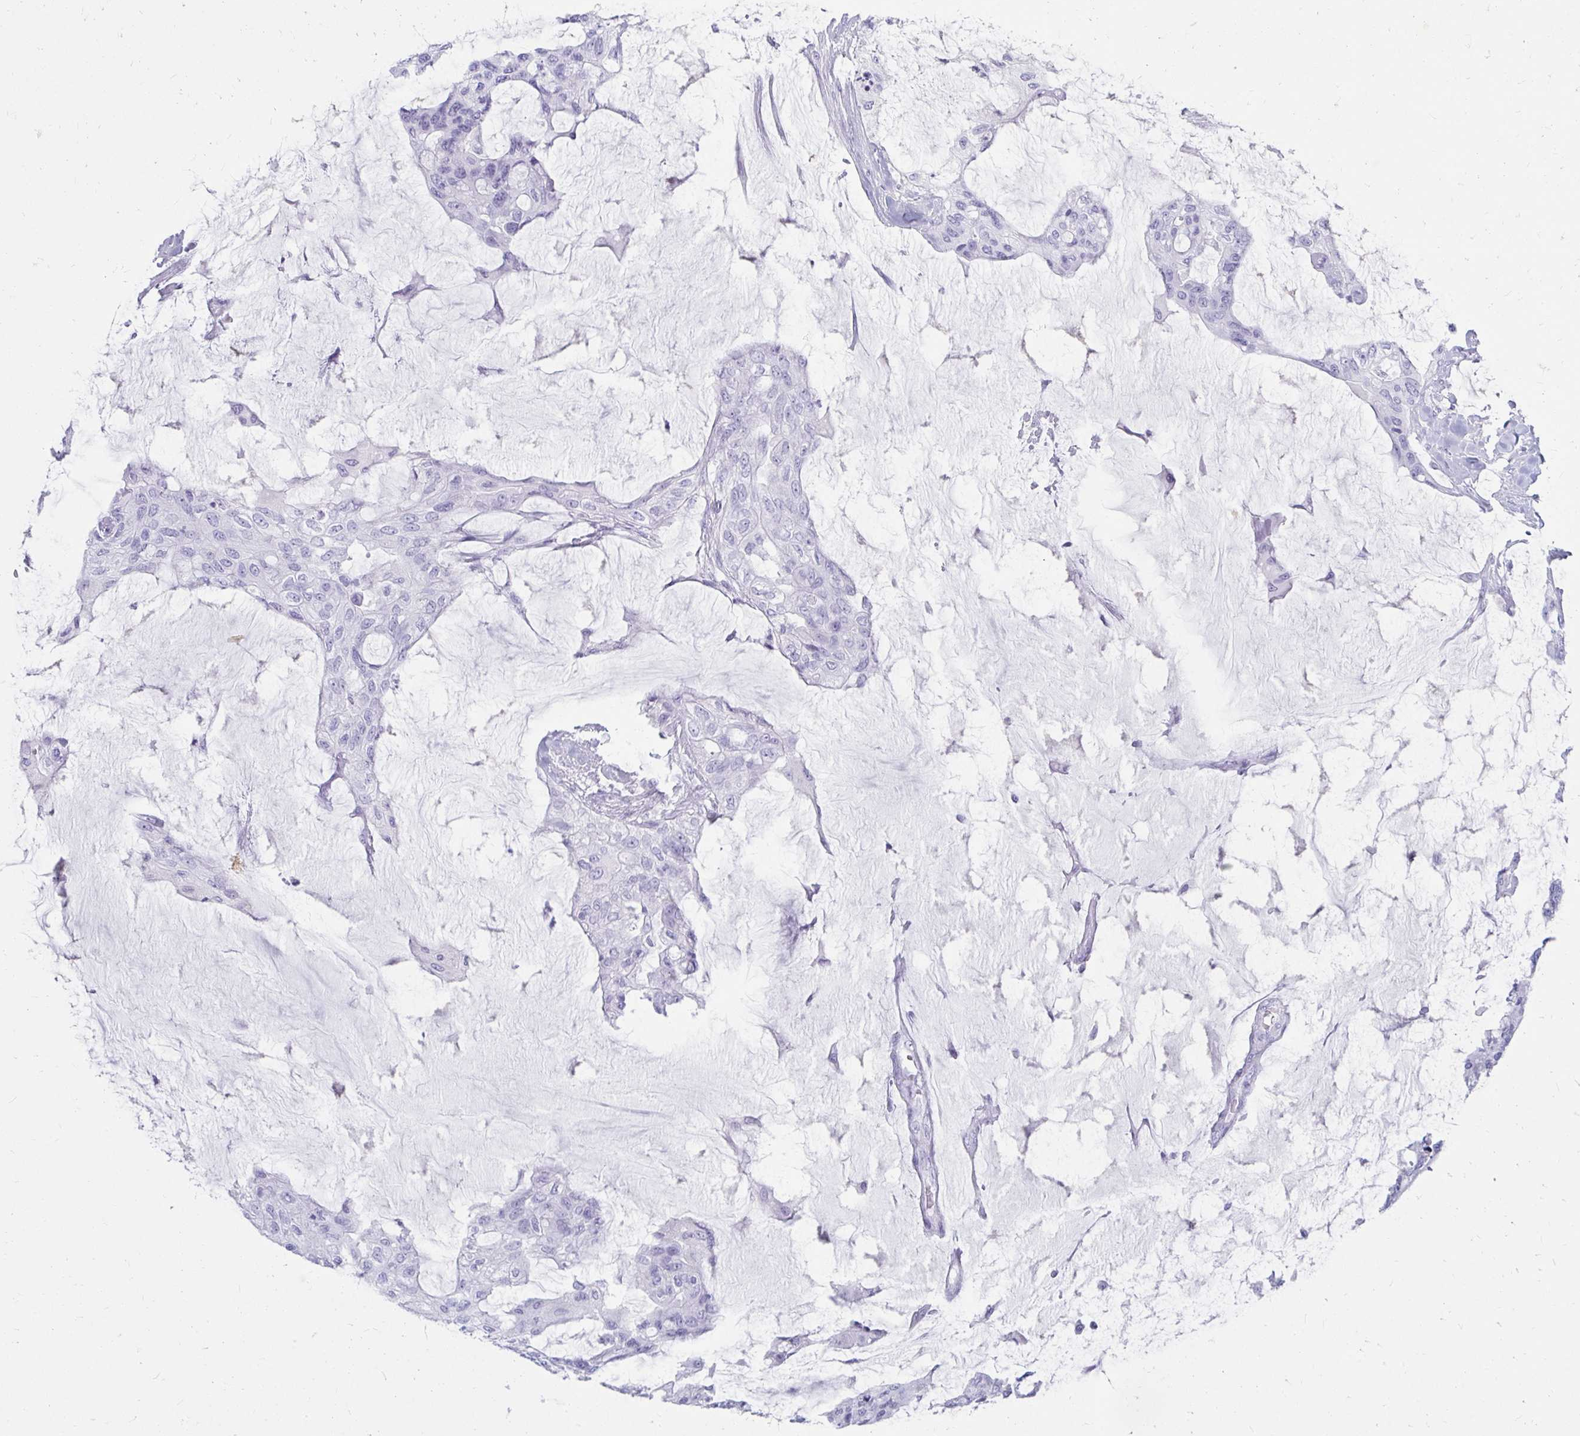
{"staining": {"intensity": "negative", "quantity": "none", "location": "none"}, "tissue": "colorectal cancer", "cell_type": "Tumor cells", "image_type": "cancer", "snomed": [{"axis": "morphology", "description": "Adenocarcinoma, NOS"}, {"axis": "topography", "description": "Rectum"}], "caption": "The micrograph shows no significant expression in tumor cells of colorectal cancer (adenocarcinoma).", "gene": "OR10R2", "patient": {"sex": "female", "age": 59}}